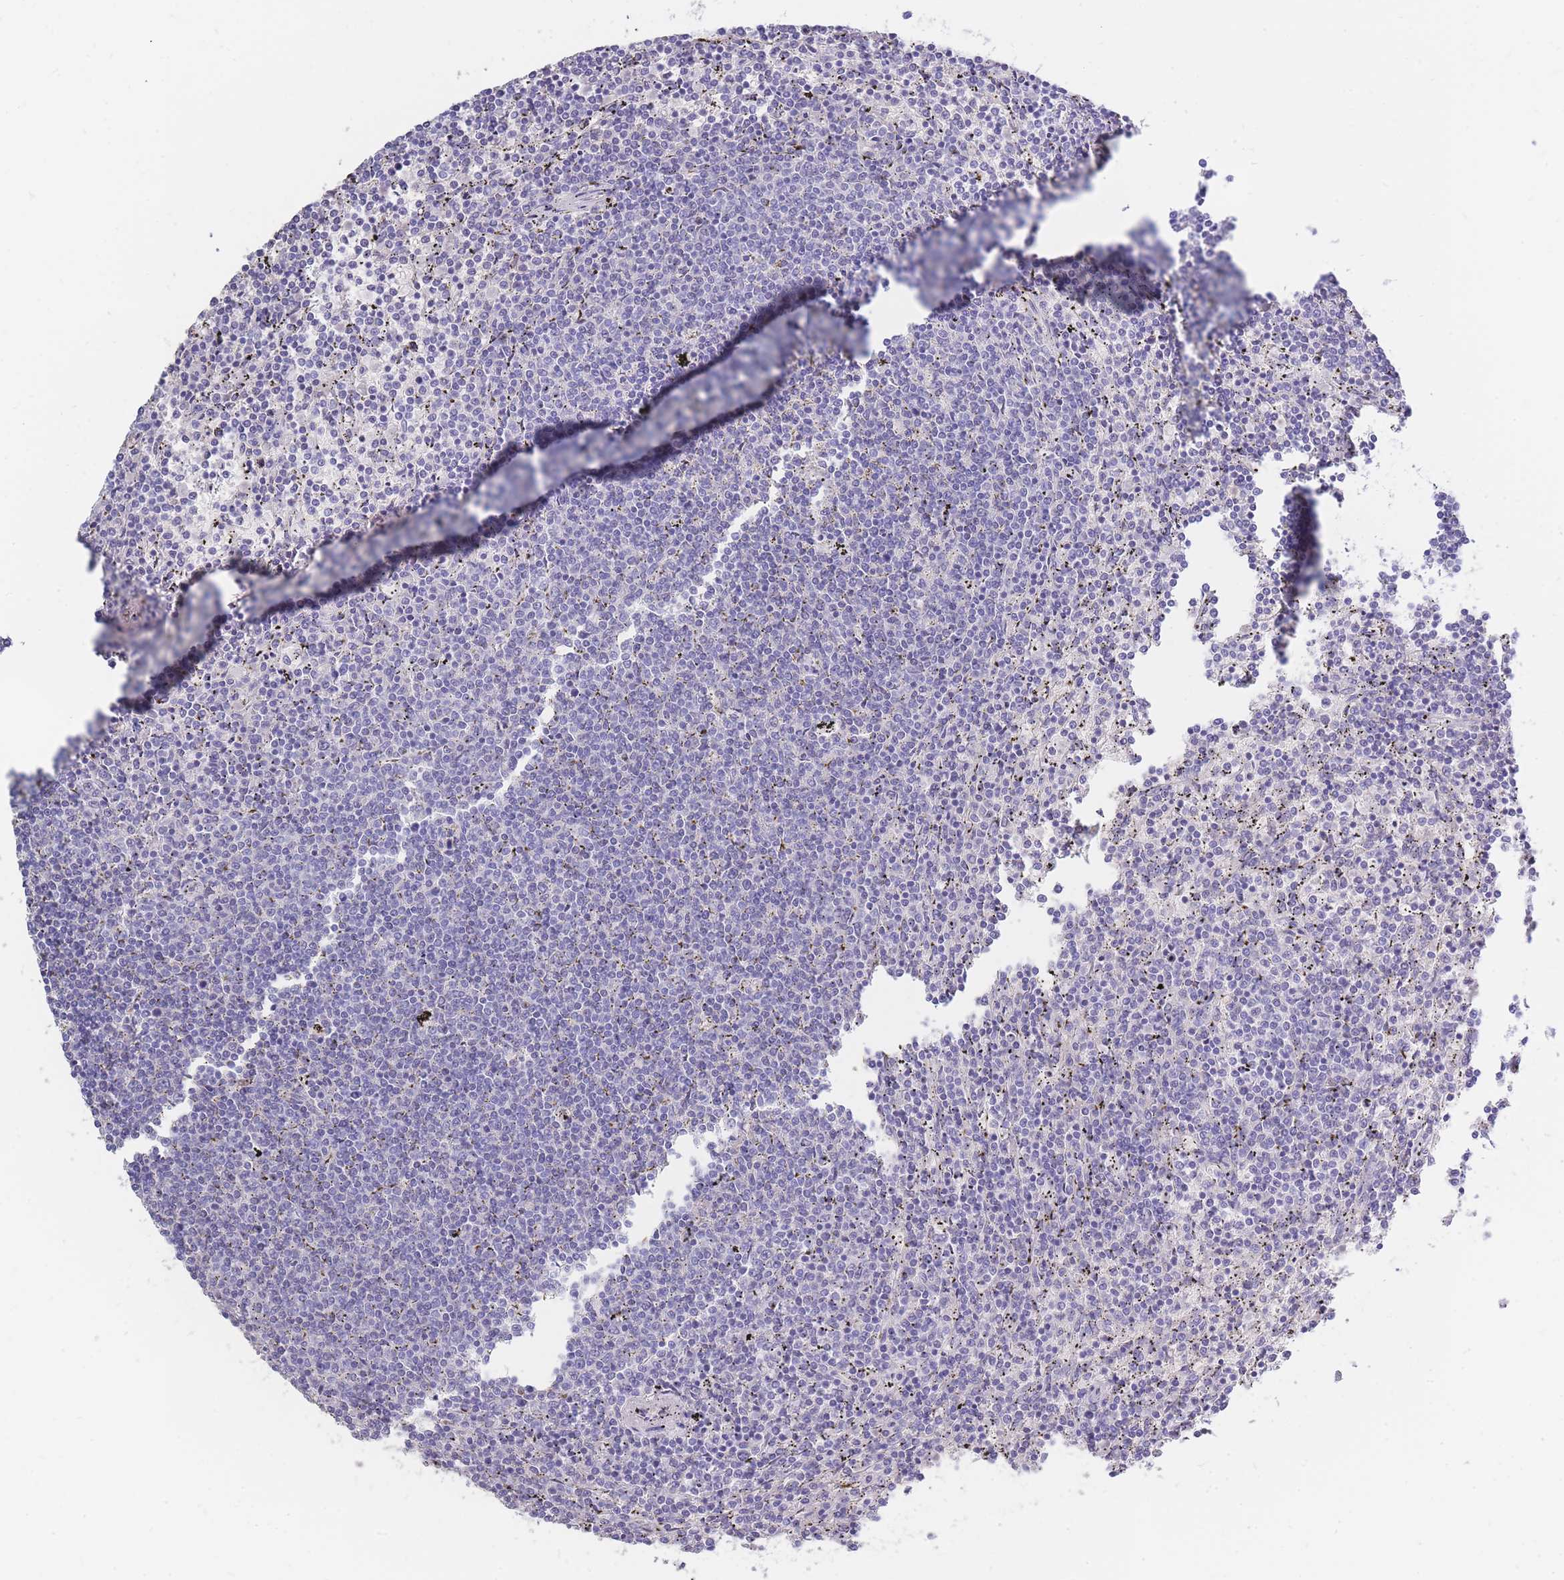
{"staining": {"intensity": "negative", "quantity": "none", "location": "none"}, "tissue": "lymphoma", "cell_type": "Tumor cells", "image_type": "cancer", "snomed": [{"axis": "morphology", "description": "Malignant lymphoma, non-Hodgkin's type, Low grade"}, {"axis": "topography", "description": "Spleen"}], "caption": "Image shows no protein staining in tumor cells of malignant lymphoma, non-Hodgkin's type (low-grade) tissue. (DAB (3,3'-diaminobenzidine) immunohistochemistry (IHC), high magnification).", "gene": "TPSD1", "patient": {"sex": "female", "age": 50}}